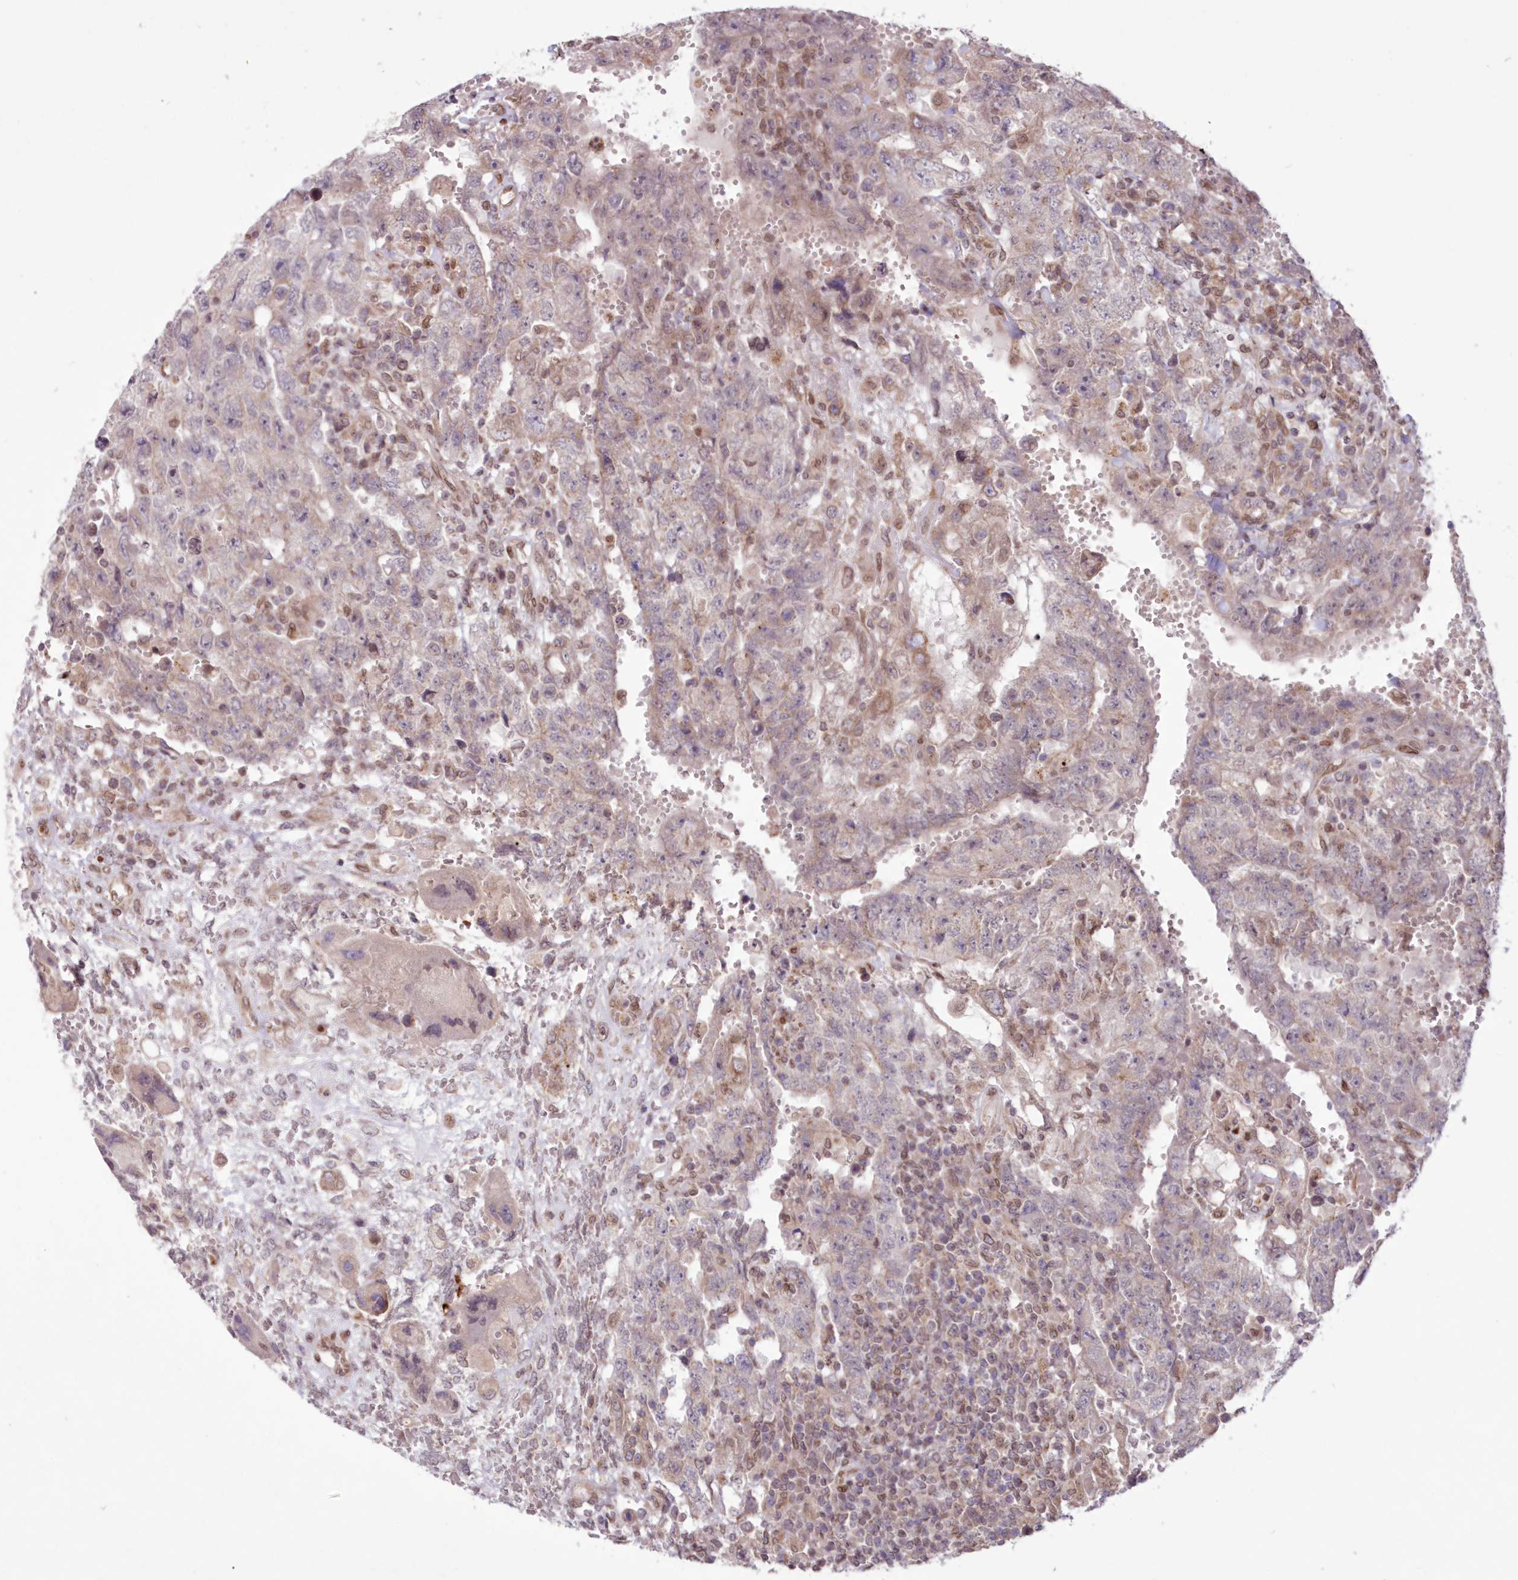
{"staining": {"intensity": "negative", "quantity": "none", "location": "none"}, "tissue": "testis cancer", "cell_type": "Tumor cells", "image_type": "cancer", "snomed": [{"axis": "morphology", "description": "Carcinoma, Embryonal, NOS"}, {"axis": "topography", "description": "Testis"}], "caption": "There is no significant expression in tumor cells of testis cancer (embryonal carcinoma).", "gene": "DNAJC27", "patient": {"sex": "male", "age": 26}}